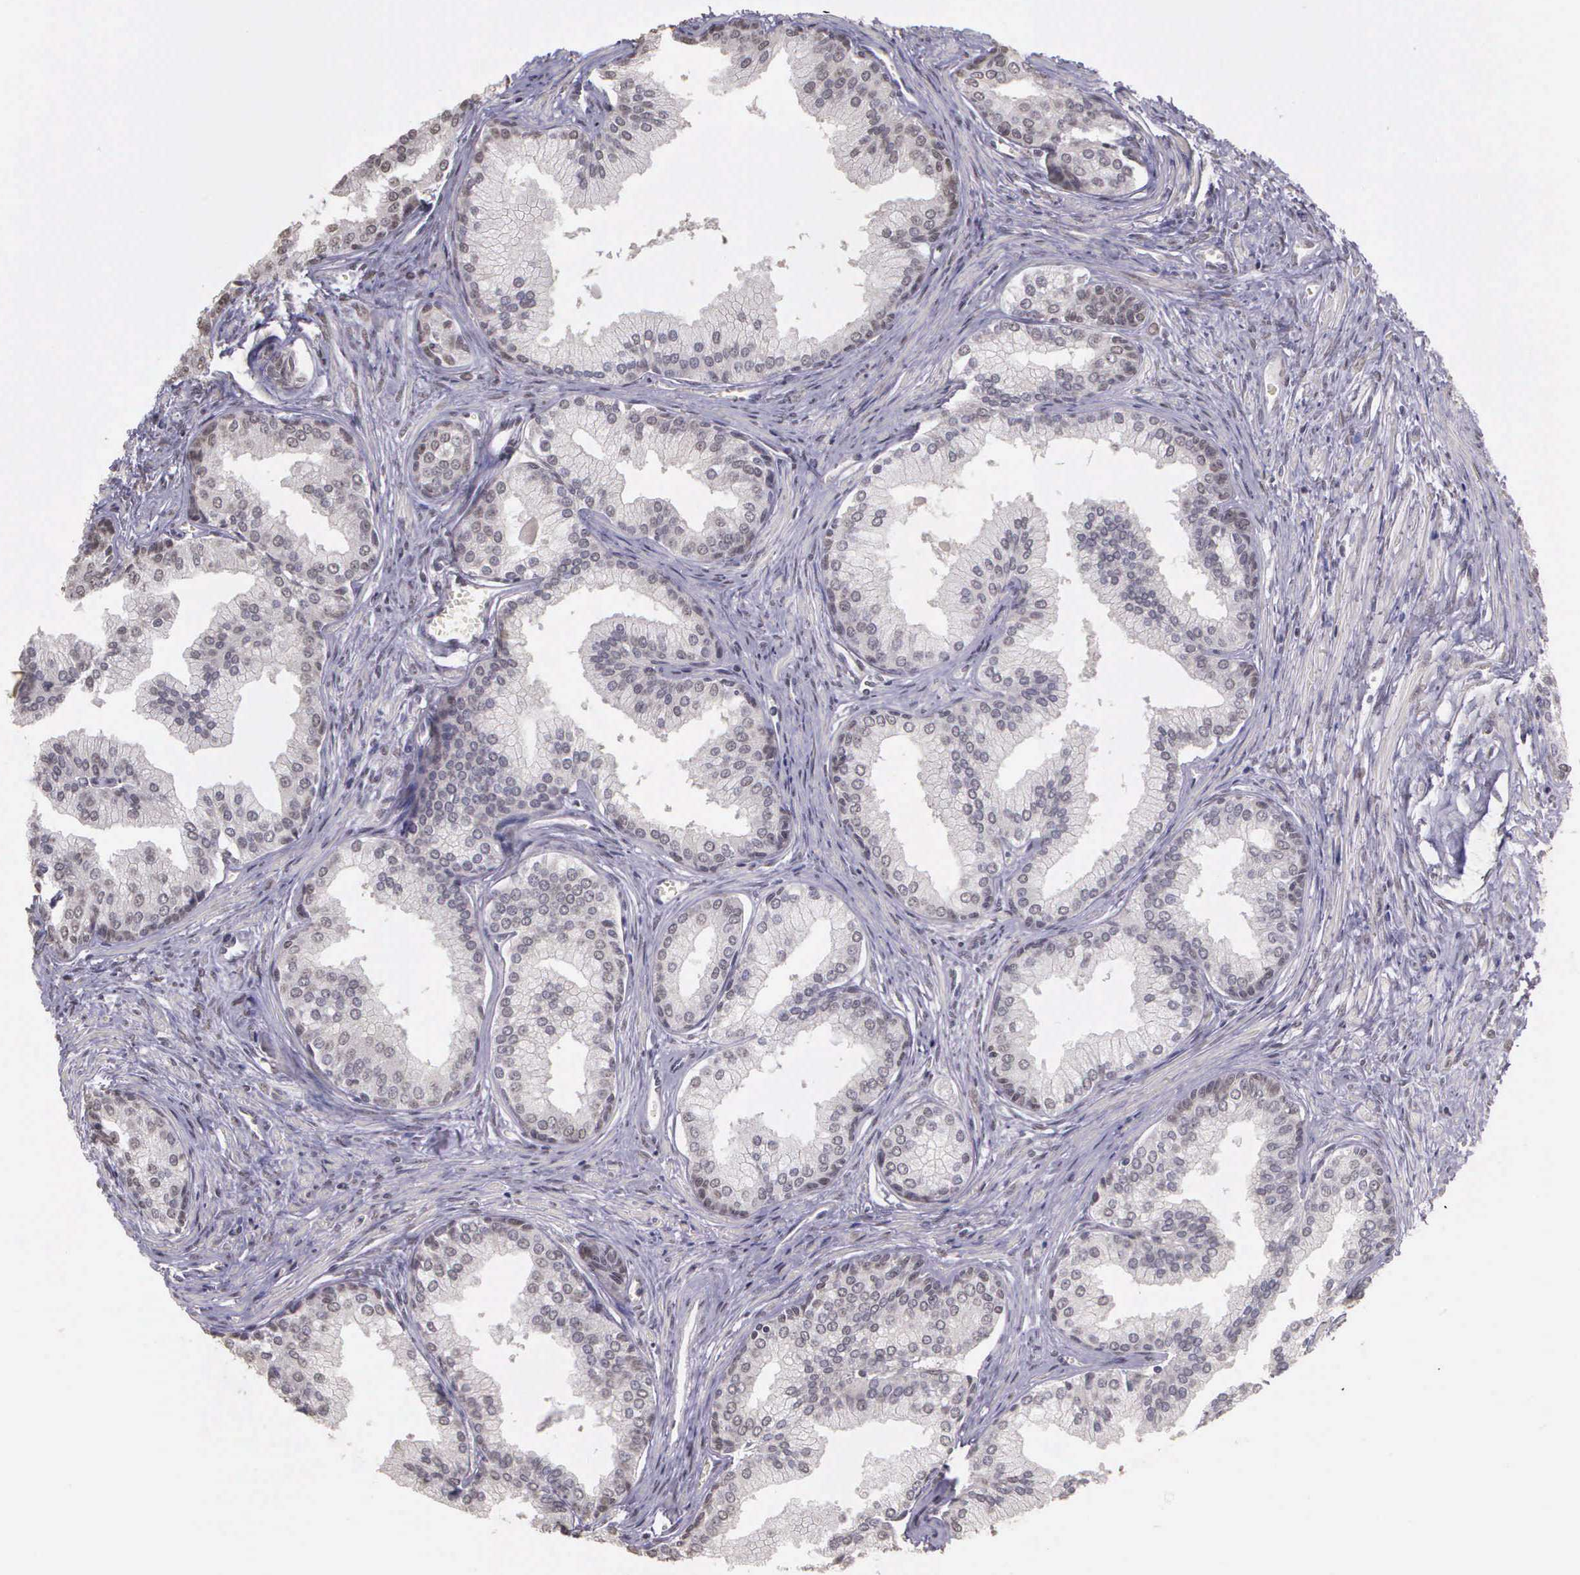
{"staining": {"intensity": "negative", "quantity": "none", "location": "none"}, "tissue": "prostate", "cell_type": "Glandular cells", "image_type": "normal", "snomed": [{"axis": "morphology", "description": "Normal tissue, NOS"}, {"axis": "topography", "description": "Prostate"}], "caption": "This is an immunohistochemistry image of unremarkable prostate. There is no staining in glandular cells.", "gene": "ARMCX5", "patient": {"sex": "male", "age": 68}}